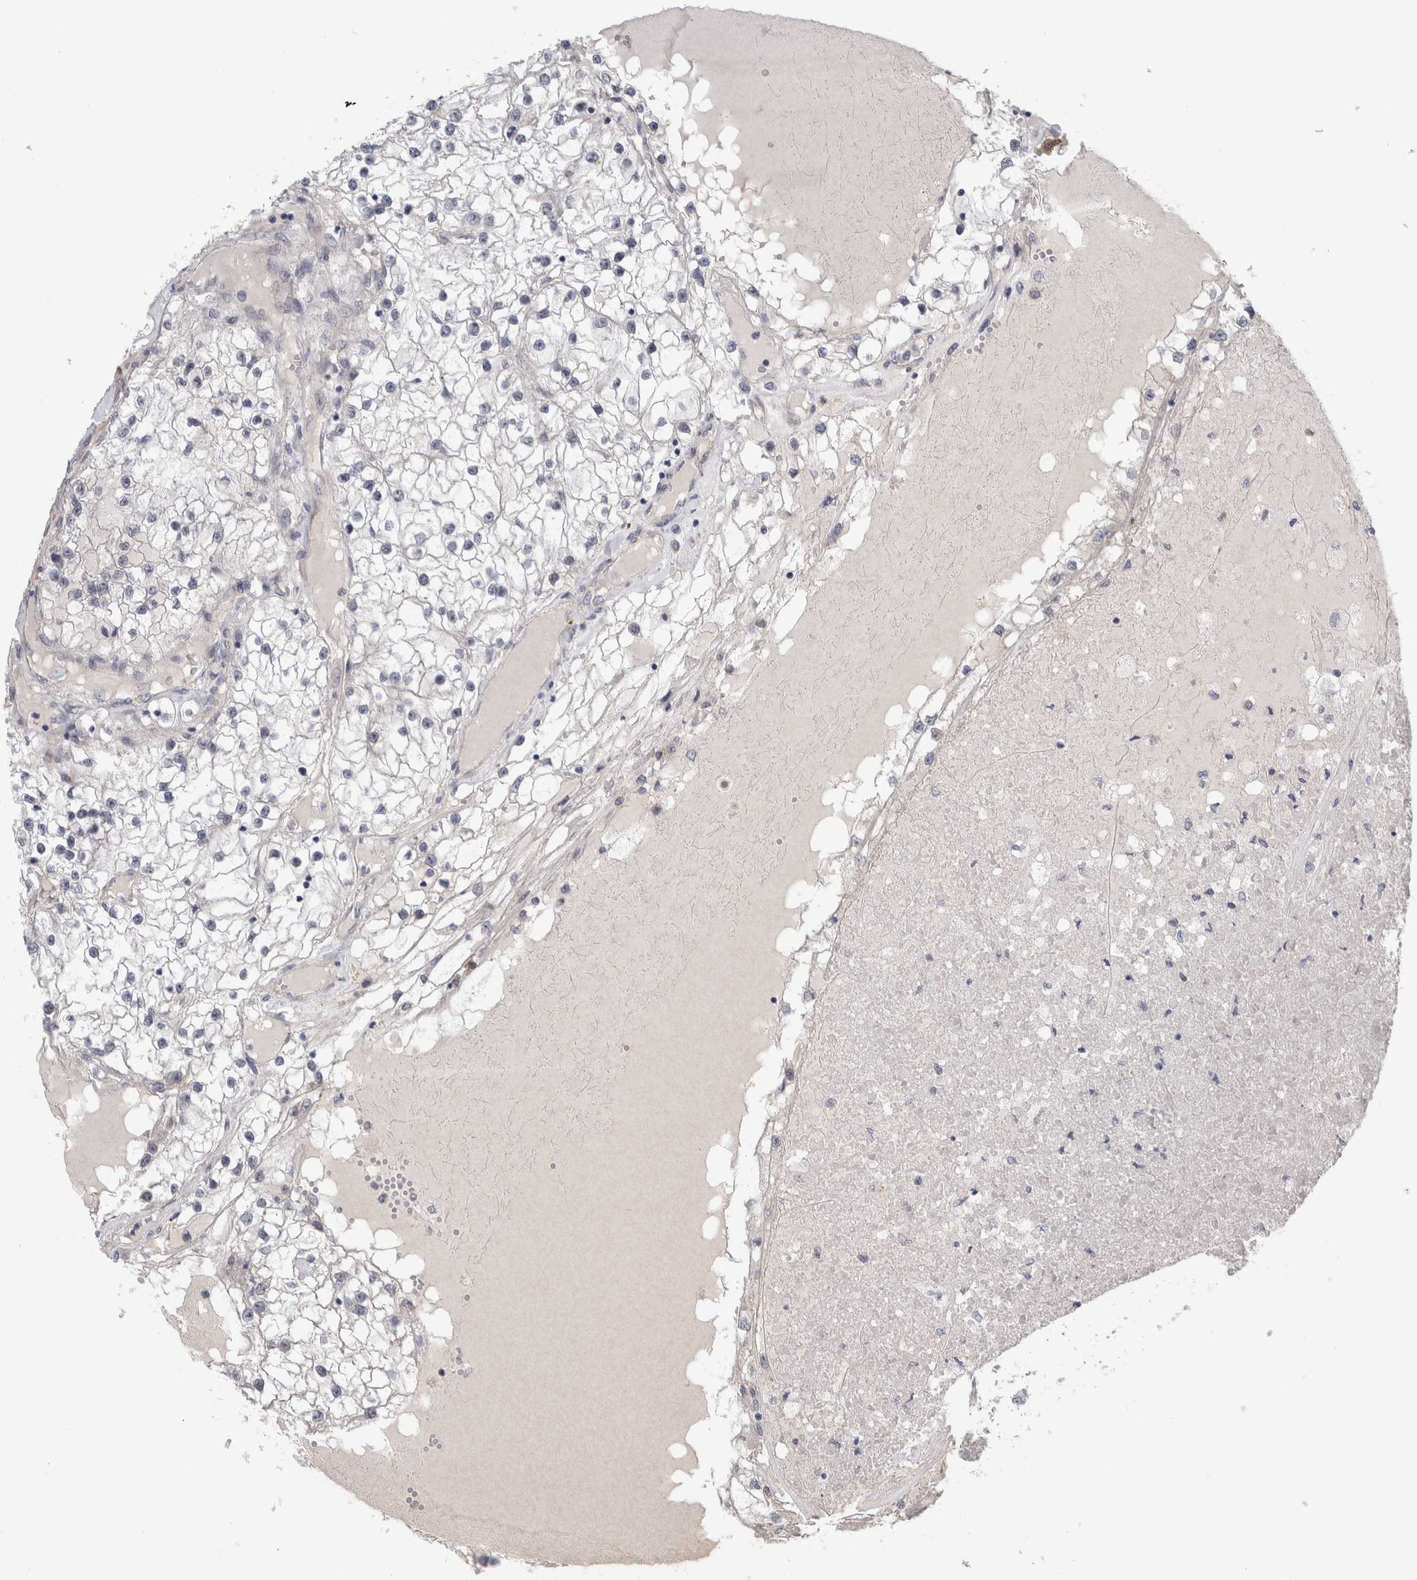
{"staining": {"intensity": "negative", "quantity": "none", "location": "none"}, "tissue": "renal cancer", "cell_type": "Tumor cells", "image_type": "cancer", "snomed": [{"axis": "morphology", "description": "Adenocarcinoma, NOS"}, {"axis": "topography", "description": "Kidney"}], "caption": "The micrograph displays no staining of tumor cells in renal cancer (adenocarcinoma).", "gene": "TAFA5", "patient": {"sex": "male", "age": 68}}